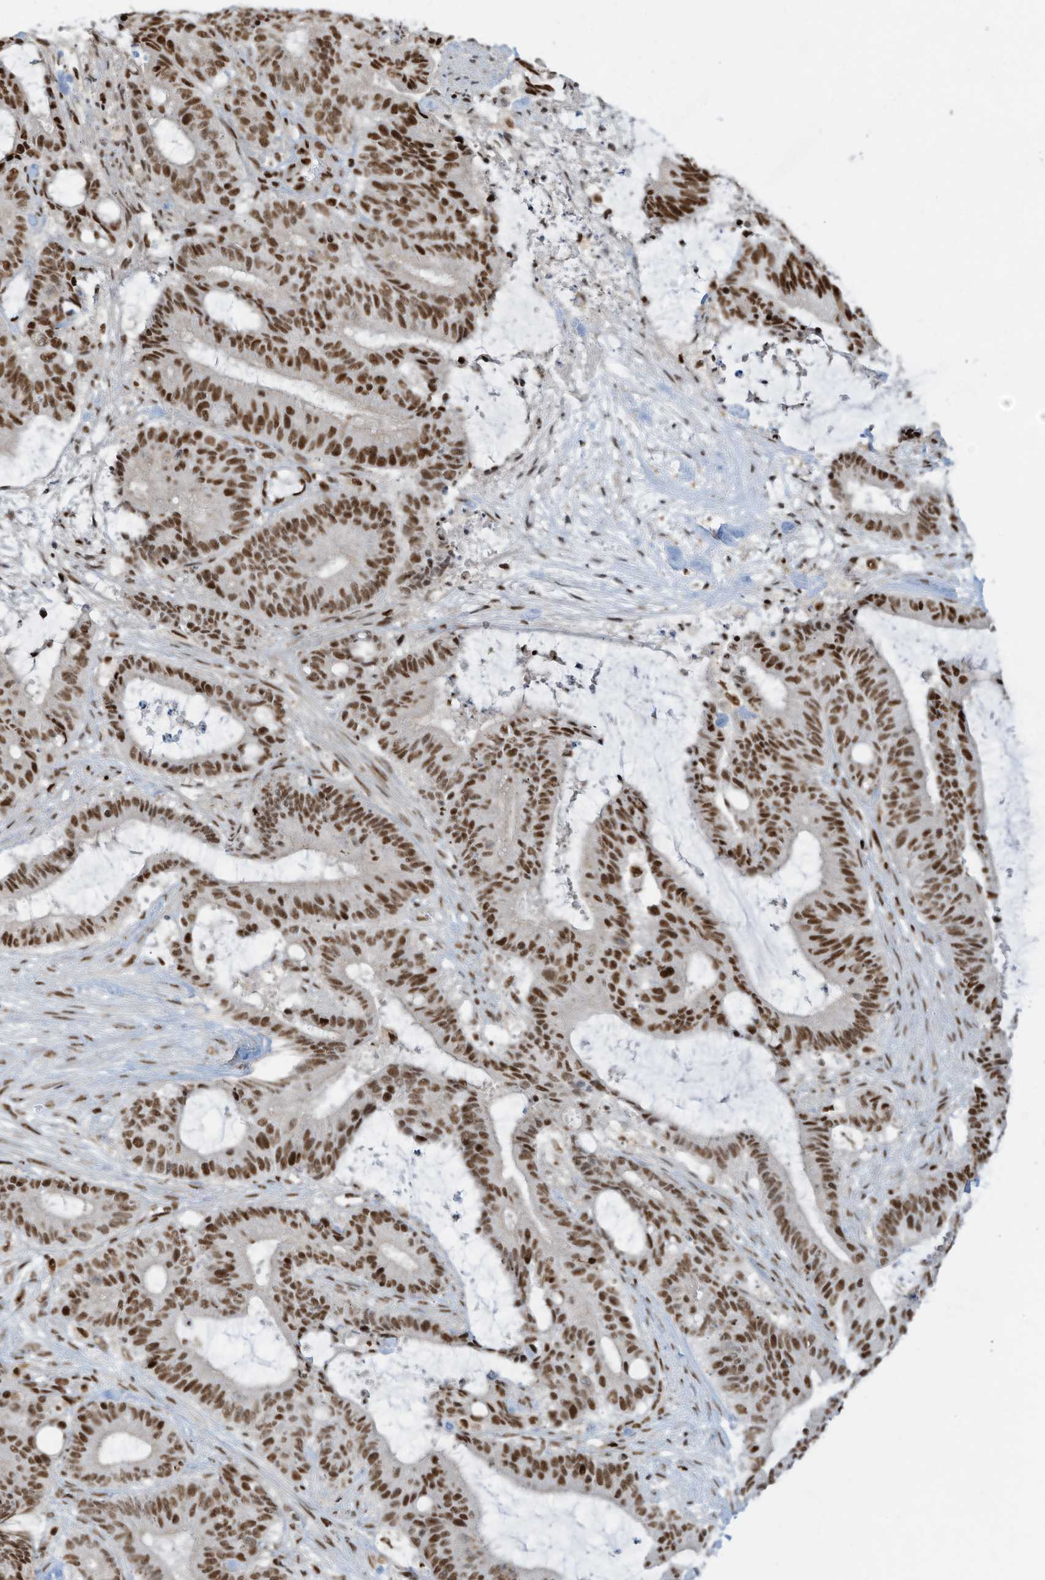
{"staining": {"intensity": "strong", "quantity": ">75%", "location": "nuclear"}, "tissue": "liver cancer", "cell_type": "Tumor cells", "image_type": "cancer", "snomed": [{"axis": "morphology", "description": "Normal tissue, NOS"}, {"axis": "morphology", "description": "Cholangiocarcinoma"}, {"axis": "topography", "description": "Liver"}, {"axis": "topography", "description": "Peripheral nerve tissue"}], "caption": "Tumor cells show high levels of strong nuclear staining in approximately >75% of cells in human liver cancer (cholangiocarcinoma).", "gene": "SAMD15", "patient": {"sex": "female", "age": 73}}